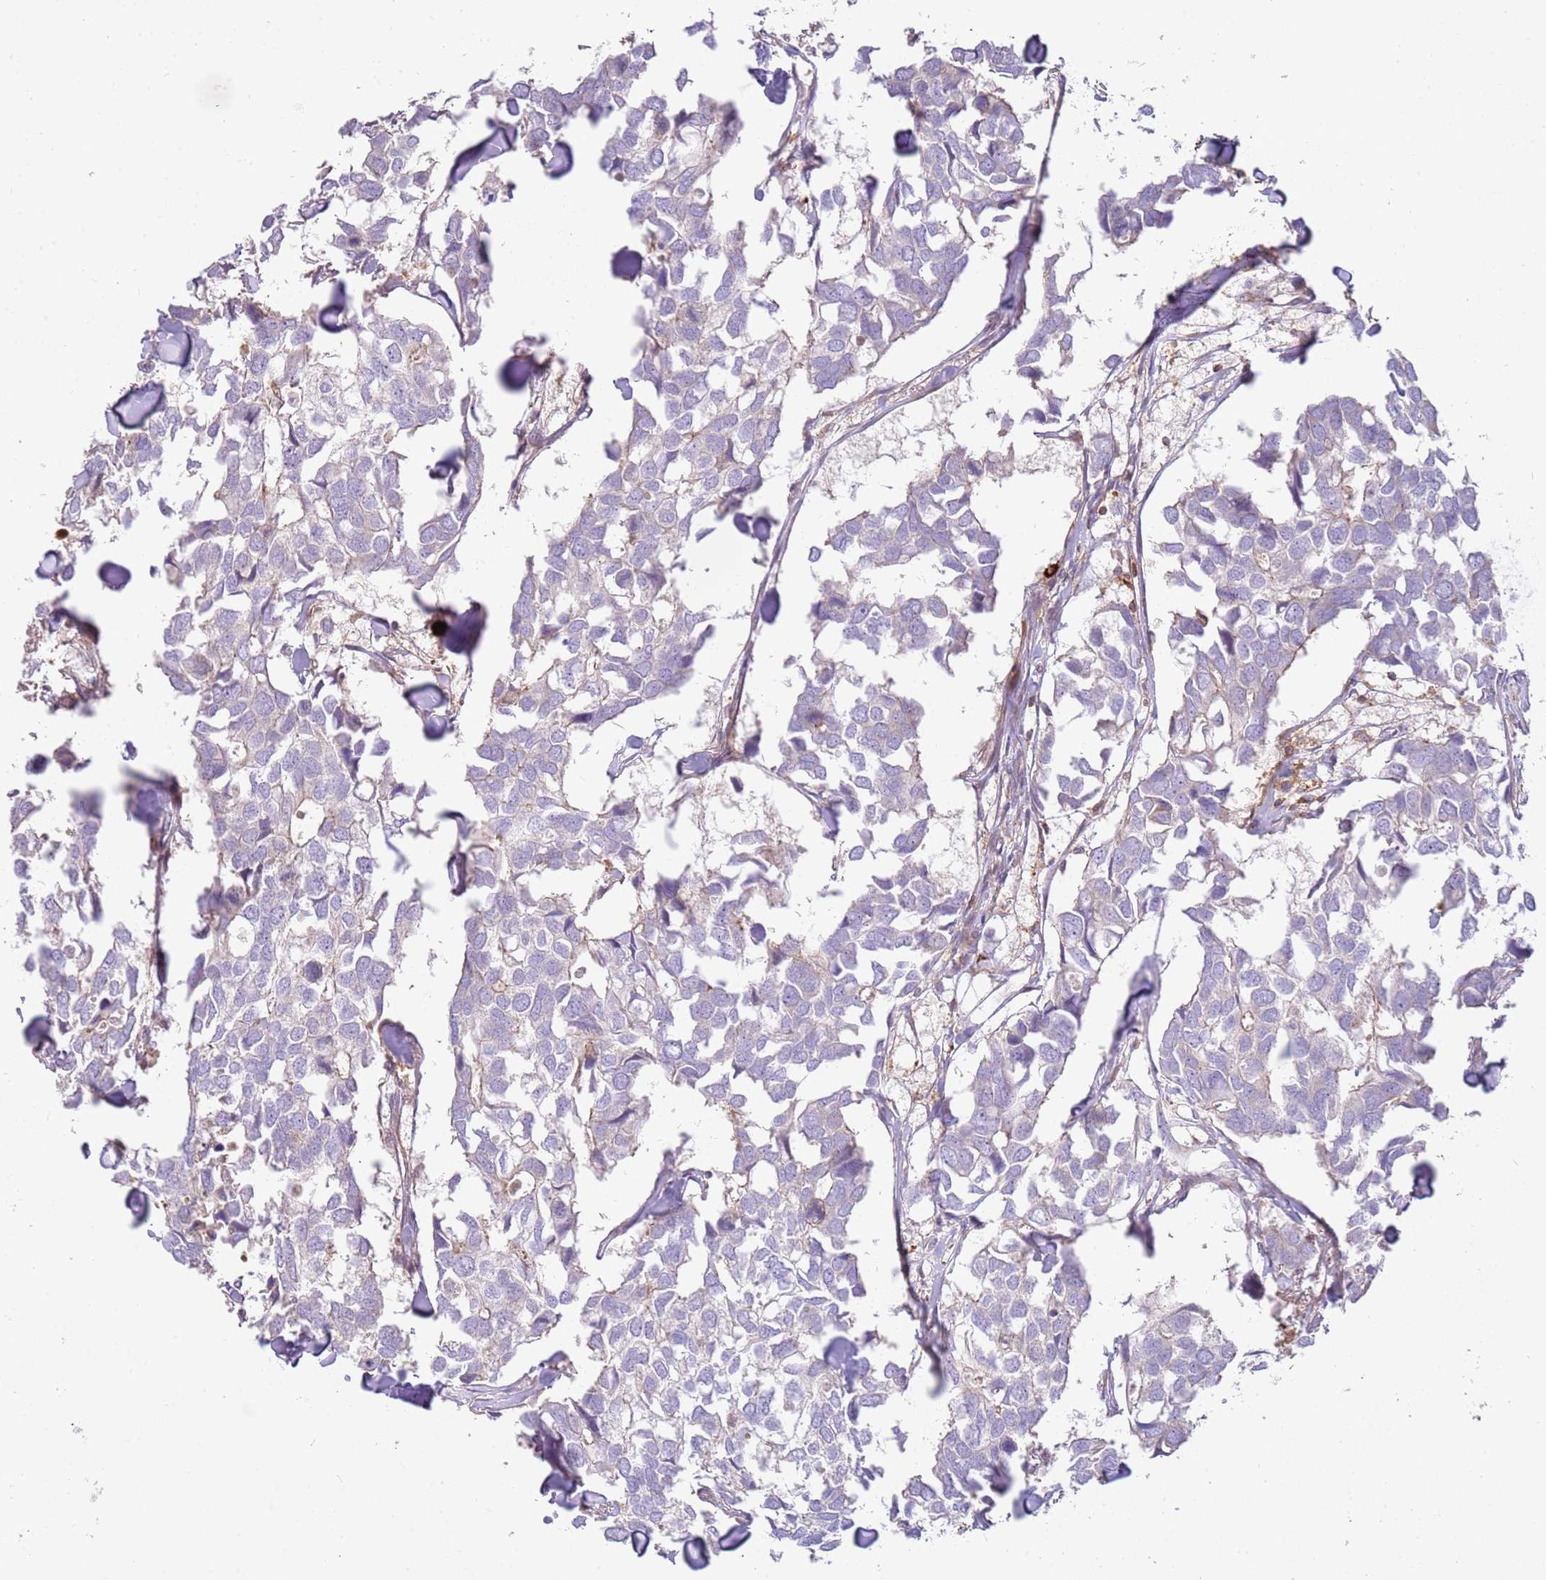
{"staining": {"intensity": "negative", "quantity": "none", "location": "none"}, "tissue": "breast cancer", "cell_type": "Tumor cells", "image_type": "cancer", "snomed": [{"axis": "morphology", "description": "Duct carcinoma"}, {"axis": "topography", "description": "Breast"}], "caption": "There is no significant positivity in tumor cells of breast cancer (intraductal carcinoma).", "gene": "FPR1", "patient": {"sex": "female", "age": 83}}